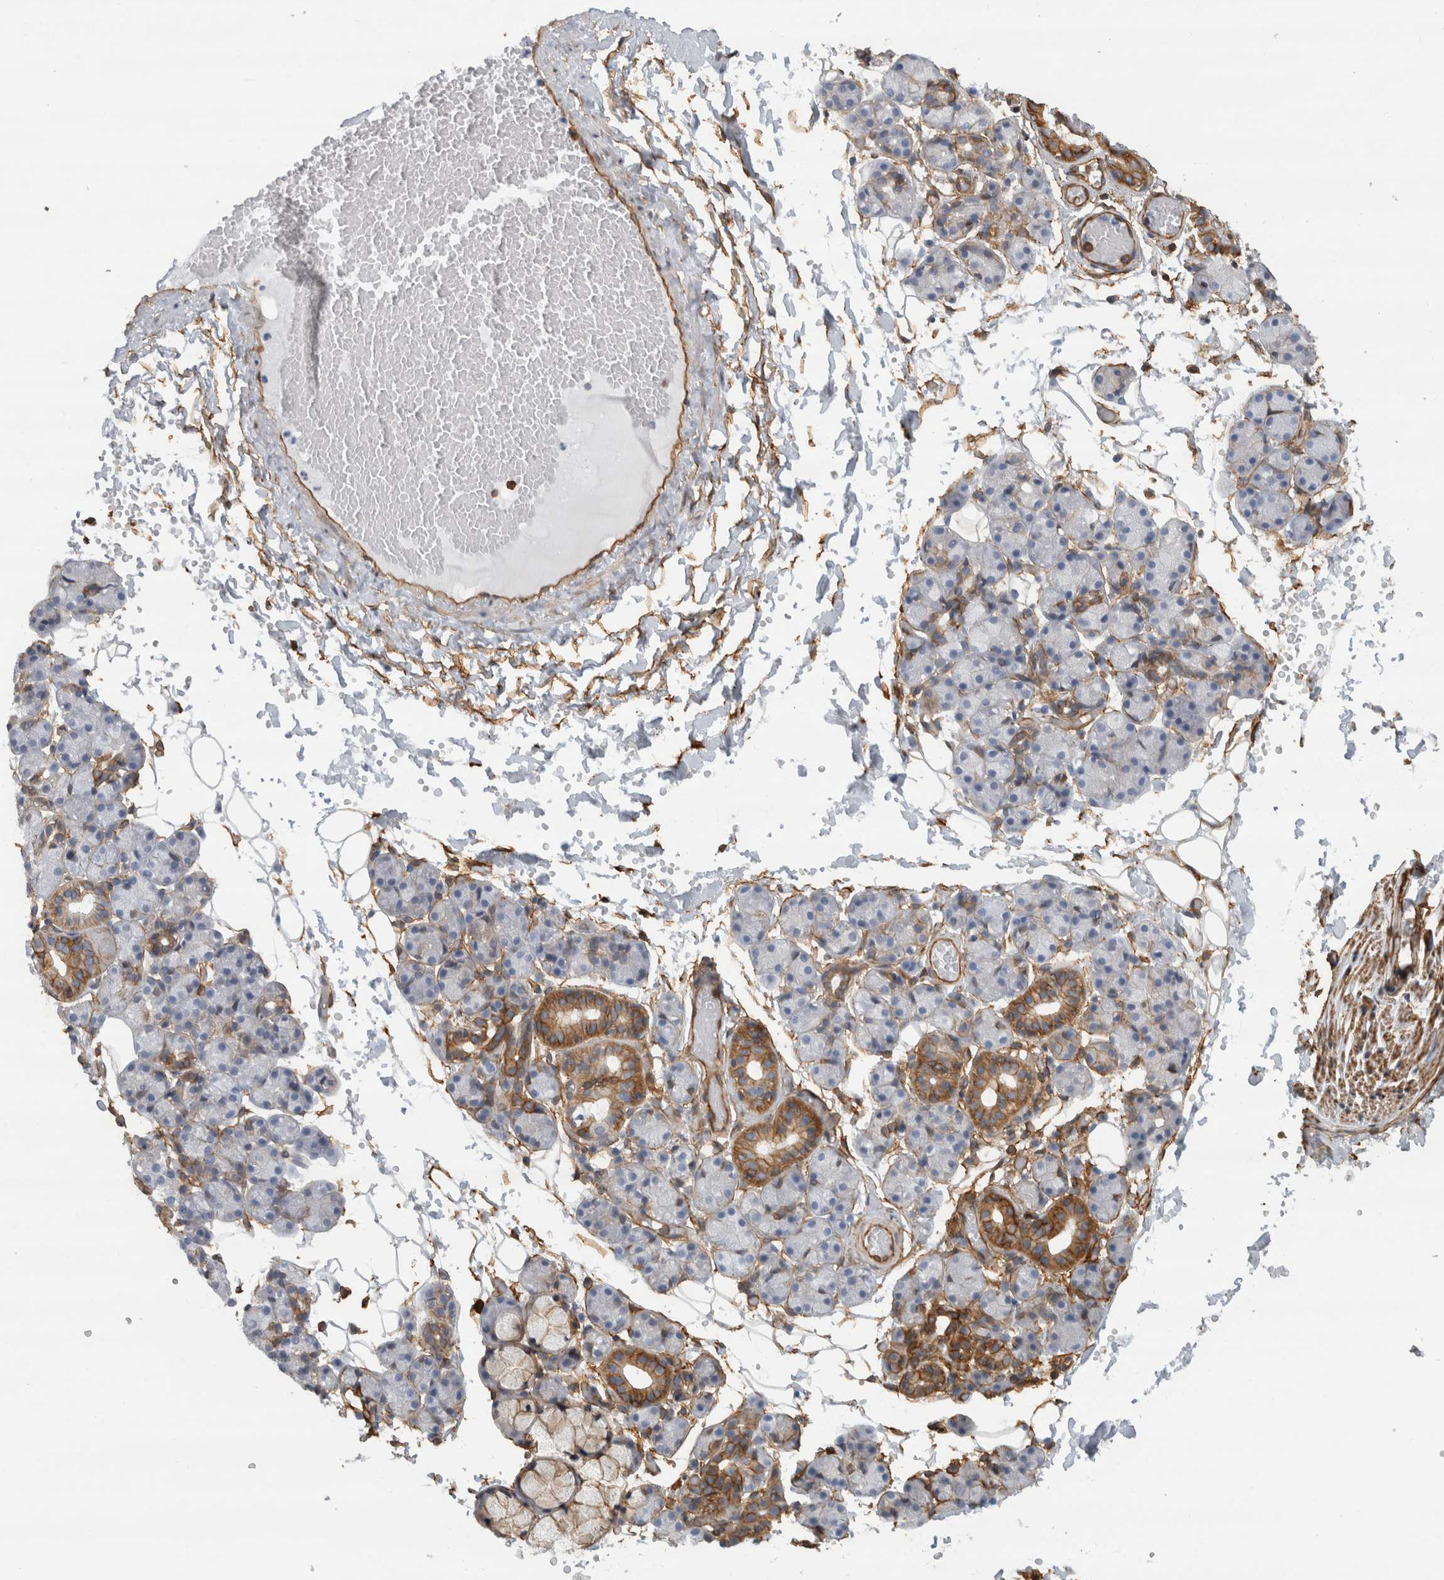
{"staining": {"intensity": "strong", "quantity": "25%-75%", "location": "cytoplasmic/membranous"}, "tissue": "salivary gland", "cell_type": "Glandular cells", "image_type": "normal", "snomed": [{"axis": "morphology", "description": "Normal tissue, NOS"}, {"axis": "topography", "description": "Salivary gland"}], "caption": "The immunohistochemical stain highlights strong cytoplasmic/membranous expression in glandular cells of normal salivary gland.", "gene": "AHNAK", "patient": {"sex": "male", "age": 63}}